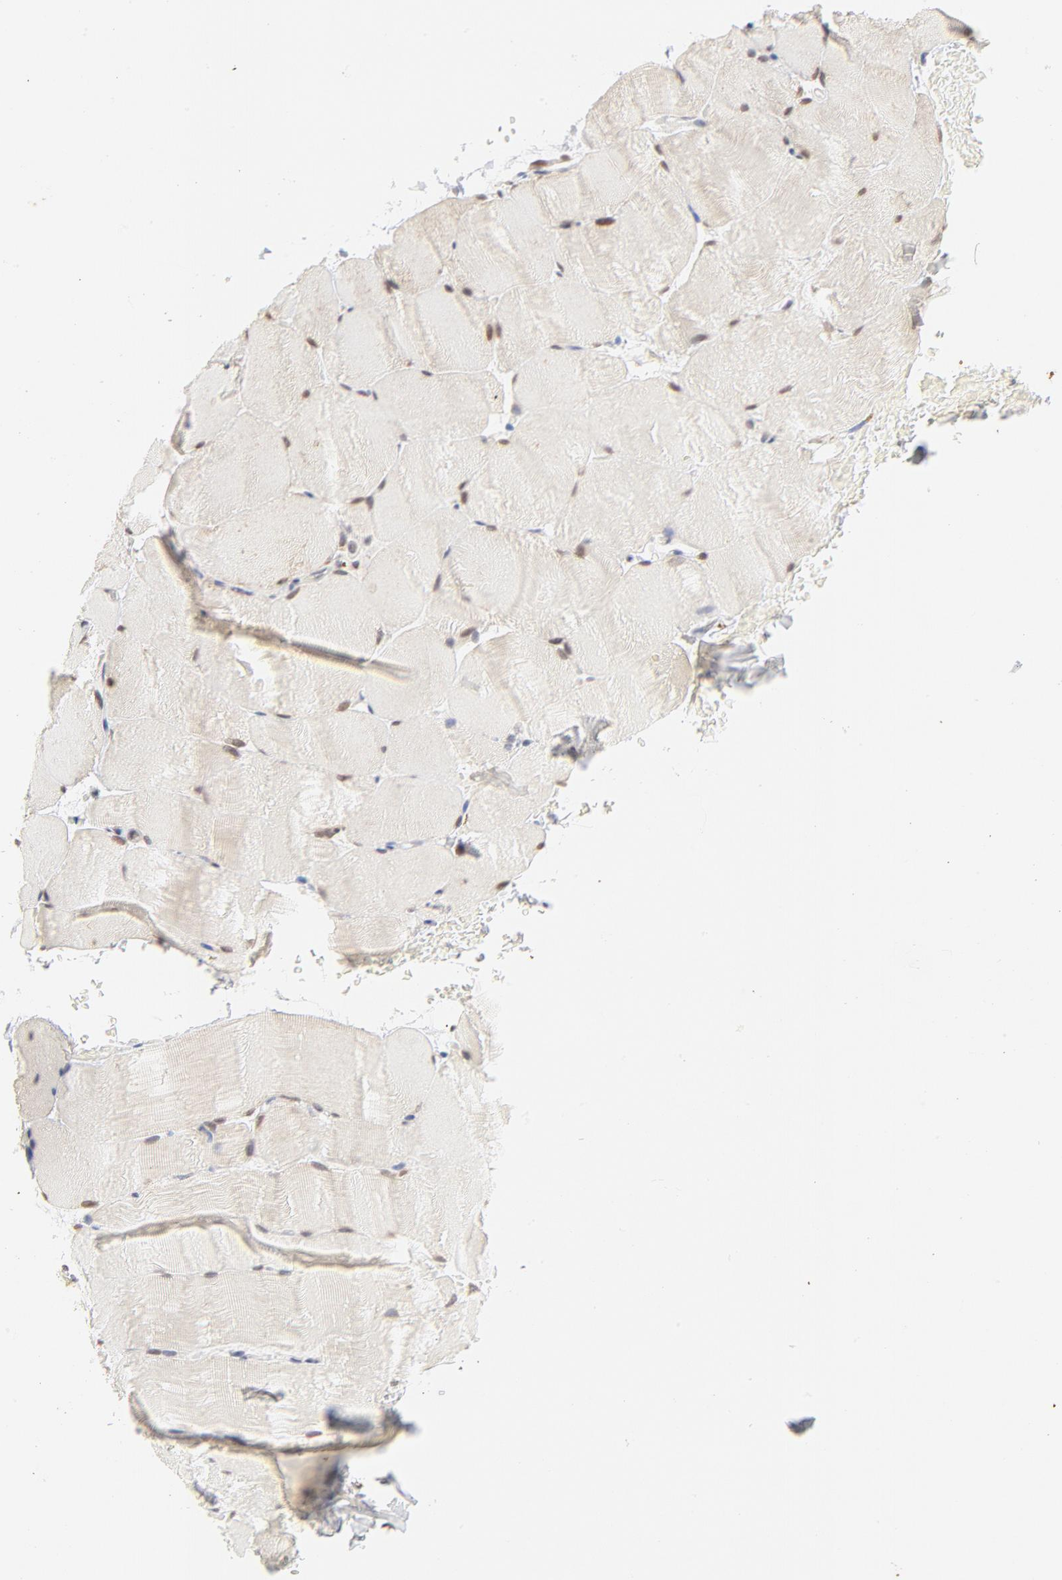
{"staining": {"intensity": "weak", "quantity": "<25%", "location": "nuclear"}, "tissue": "skeletal muscle", "cell_type": "Myocytes", "image_type": "normal", "snomed": [{"axis": "morphology", "description": "Normal tissue, NOS"}, {"axis": "topography", "description": "Skeletal muscle"}], "caption": "The histopathology image shows no significant staining in myocytes of skeletal muscle.", "gene": "PBX1", "patient": {"sex": "female", "age": 37}}